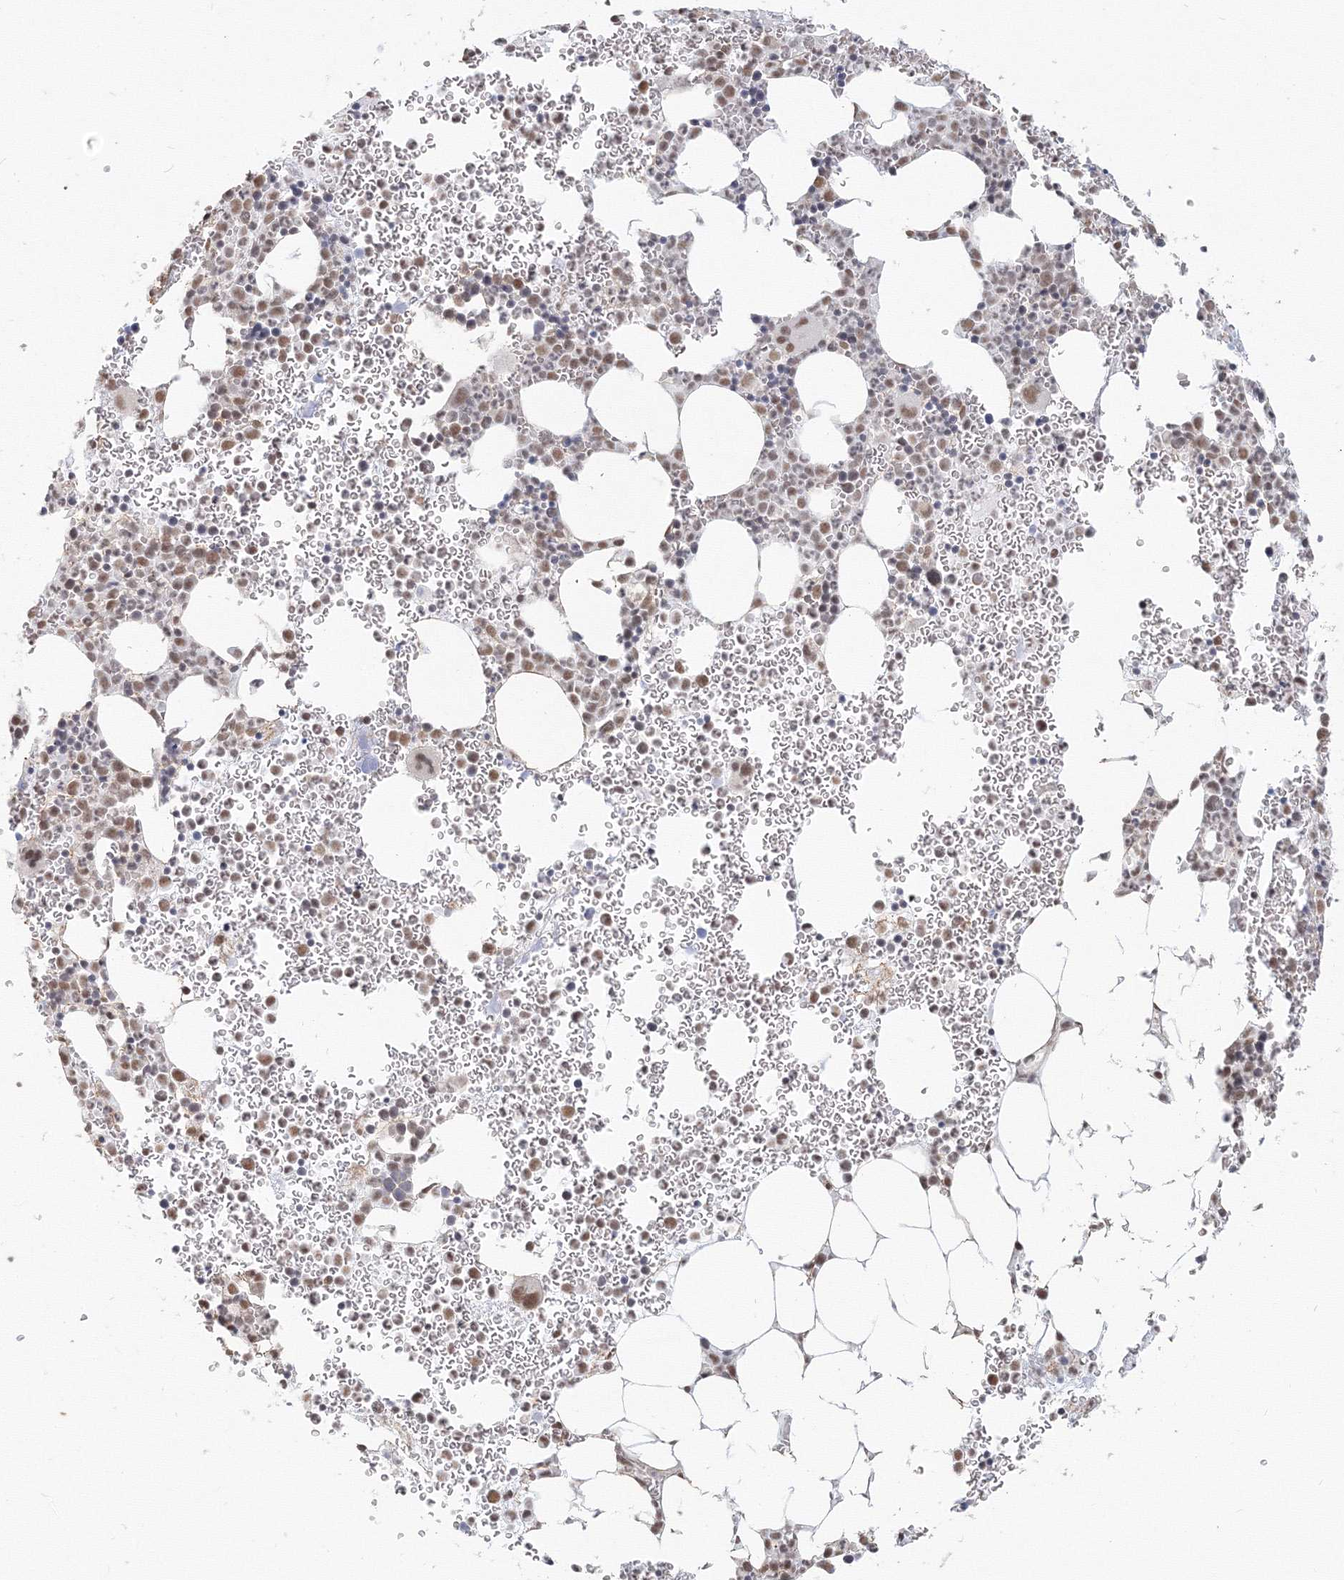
{"staining": {"intensity": "moderate", "quantity": "25%-75%", "location": "nuclear"}, "tissue": "bone marrow", "cell_type": "Hematopoietic cells", "image_type": "normal", "snomed": [{"axis": "morphology", "description": "Normal tissue, NOS"}, {"axis": "topography", "description": "Bone marrow"}], "caption": "Immunohistochemical staining of unremarkable human bone marrow shows moderate nuclear protein positivity in about 25%-75% of hematopoietic cells.", "gene": "PPP4R2", "patient": {"sex": "female", "age": 78}}